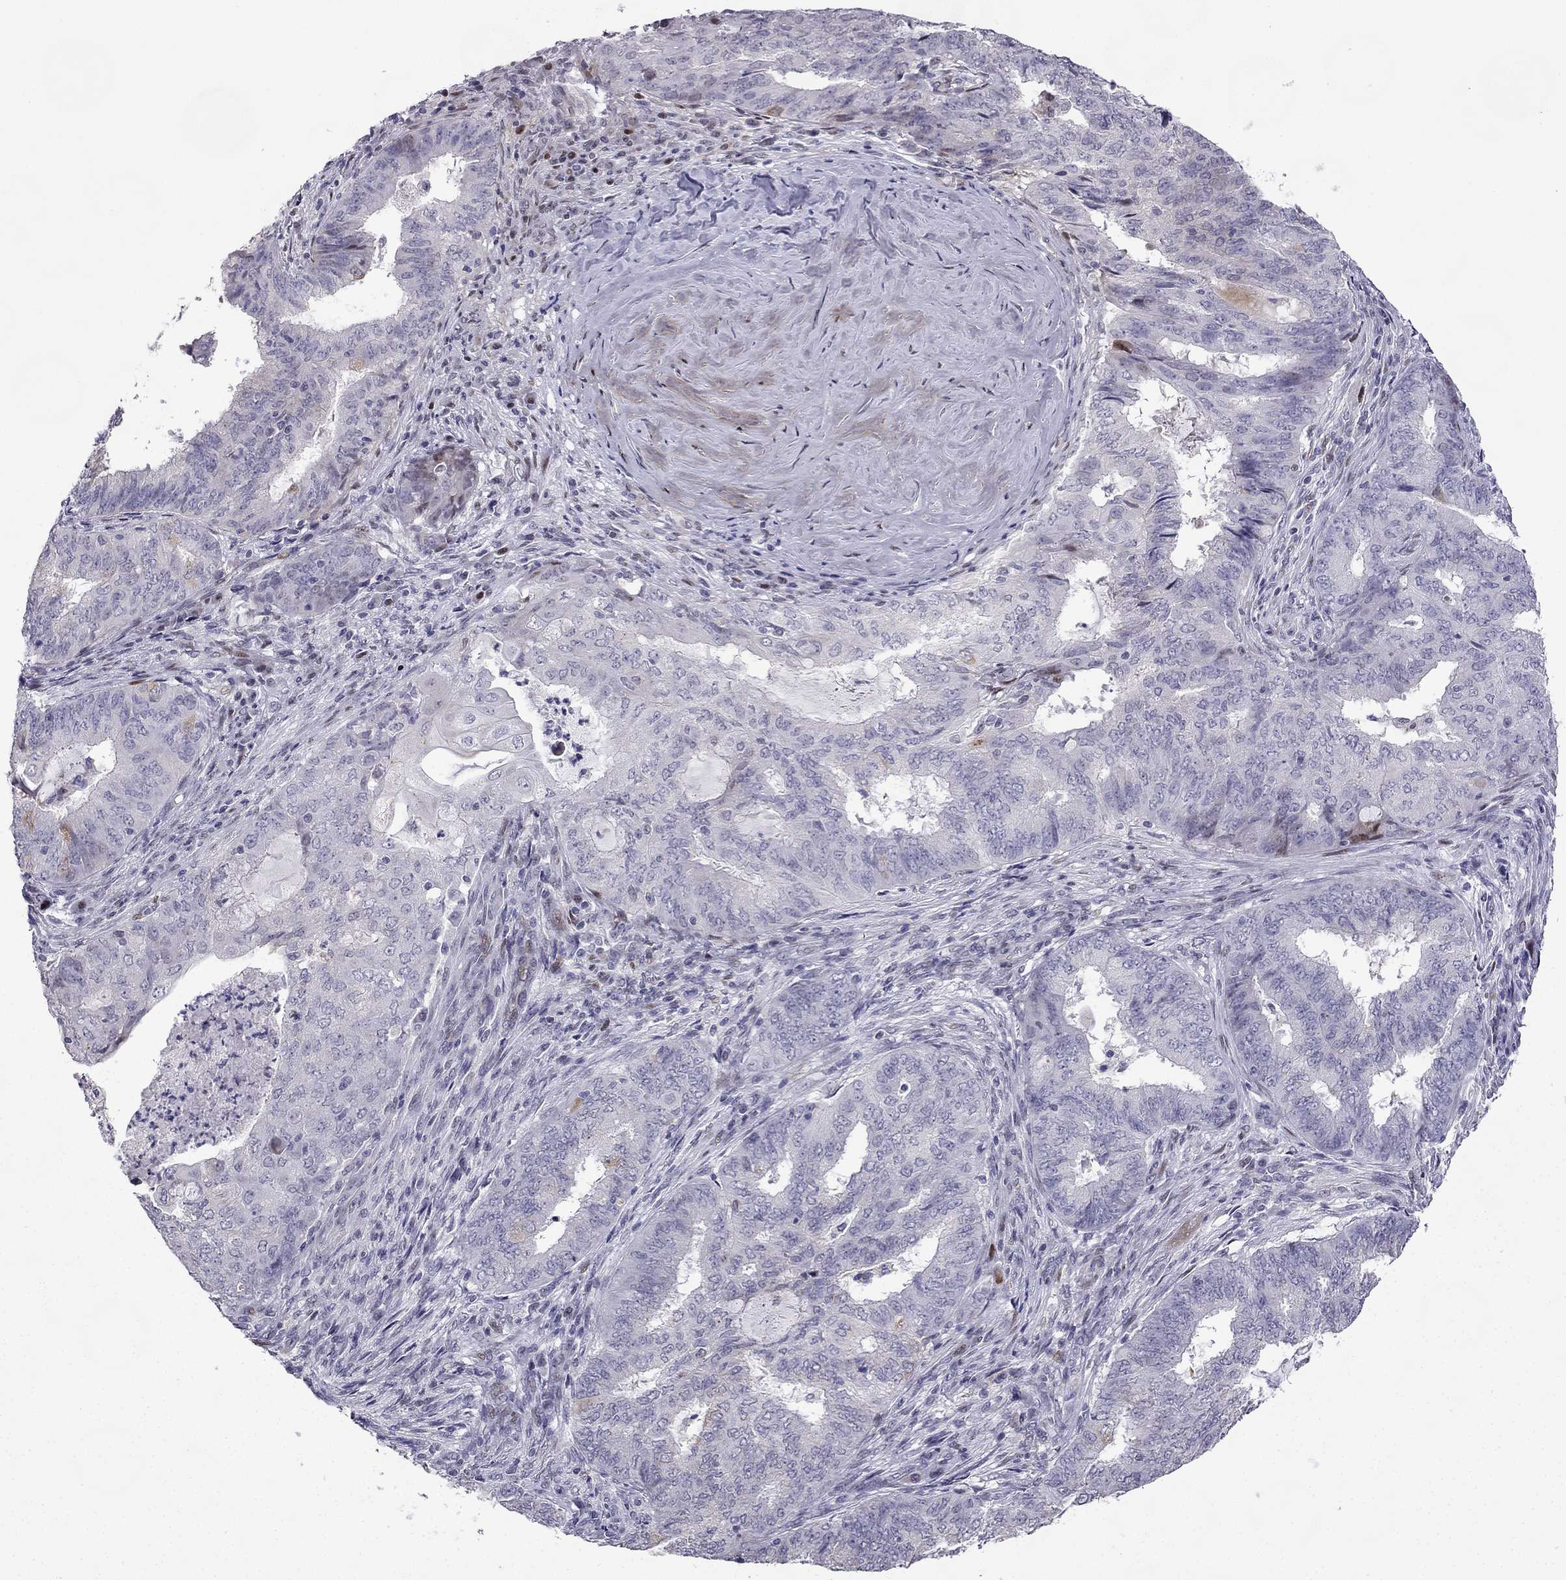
{"staining": {"intensity": "weak", "quantity": "<25%", "location": "cytoplasmic/membranous"}, "tissue": "endometrial cancer", "cell_type": "Tumor cells", "image_type": "cancer", "snomed": [{"axis": "morphology", "description": "Adenocarcinoma, NOS"}, {"axis": "topography", "description": "Endometrium"}], "caption": "Immunohistochemistry (IHC) image of neoplastic tissue: endometrial adenocarcinoma stained with DAB demonstrates no significant protein expression in tumor cells.", "gene": "CFAP70", "patient": {"sex": "female", "age": 62}}